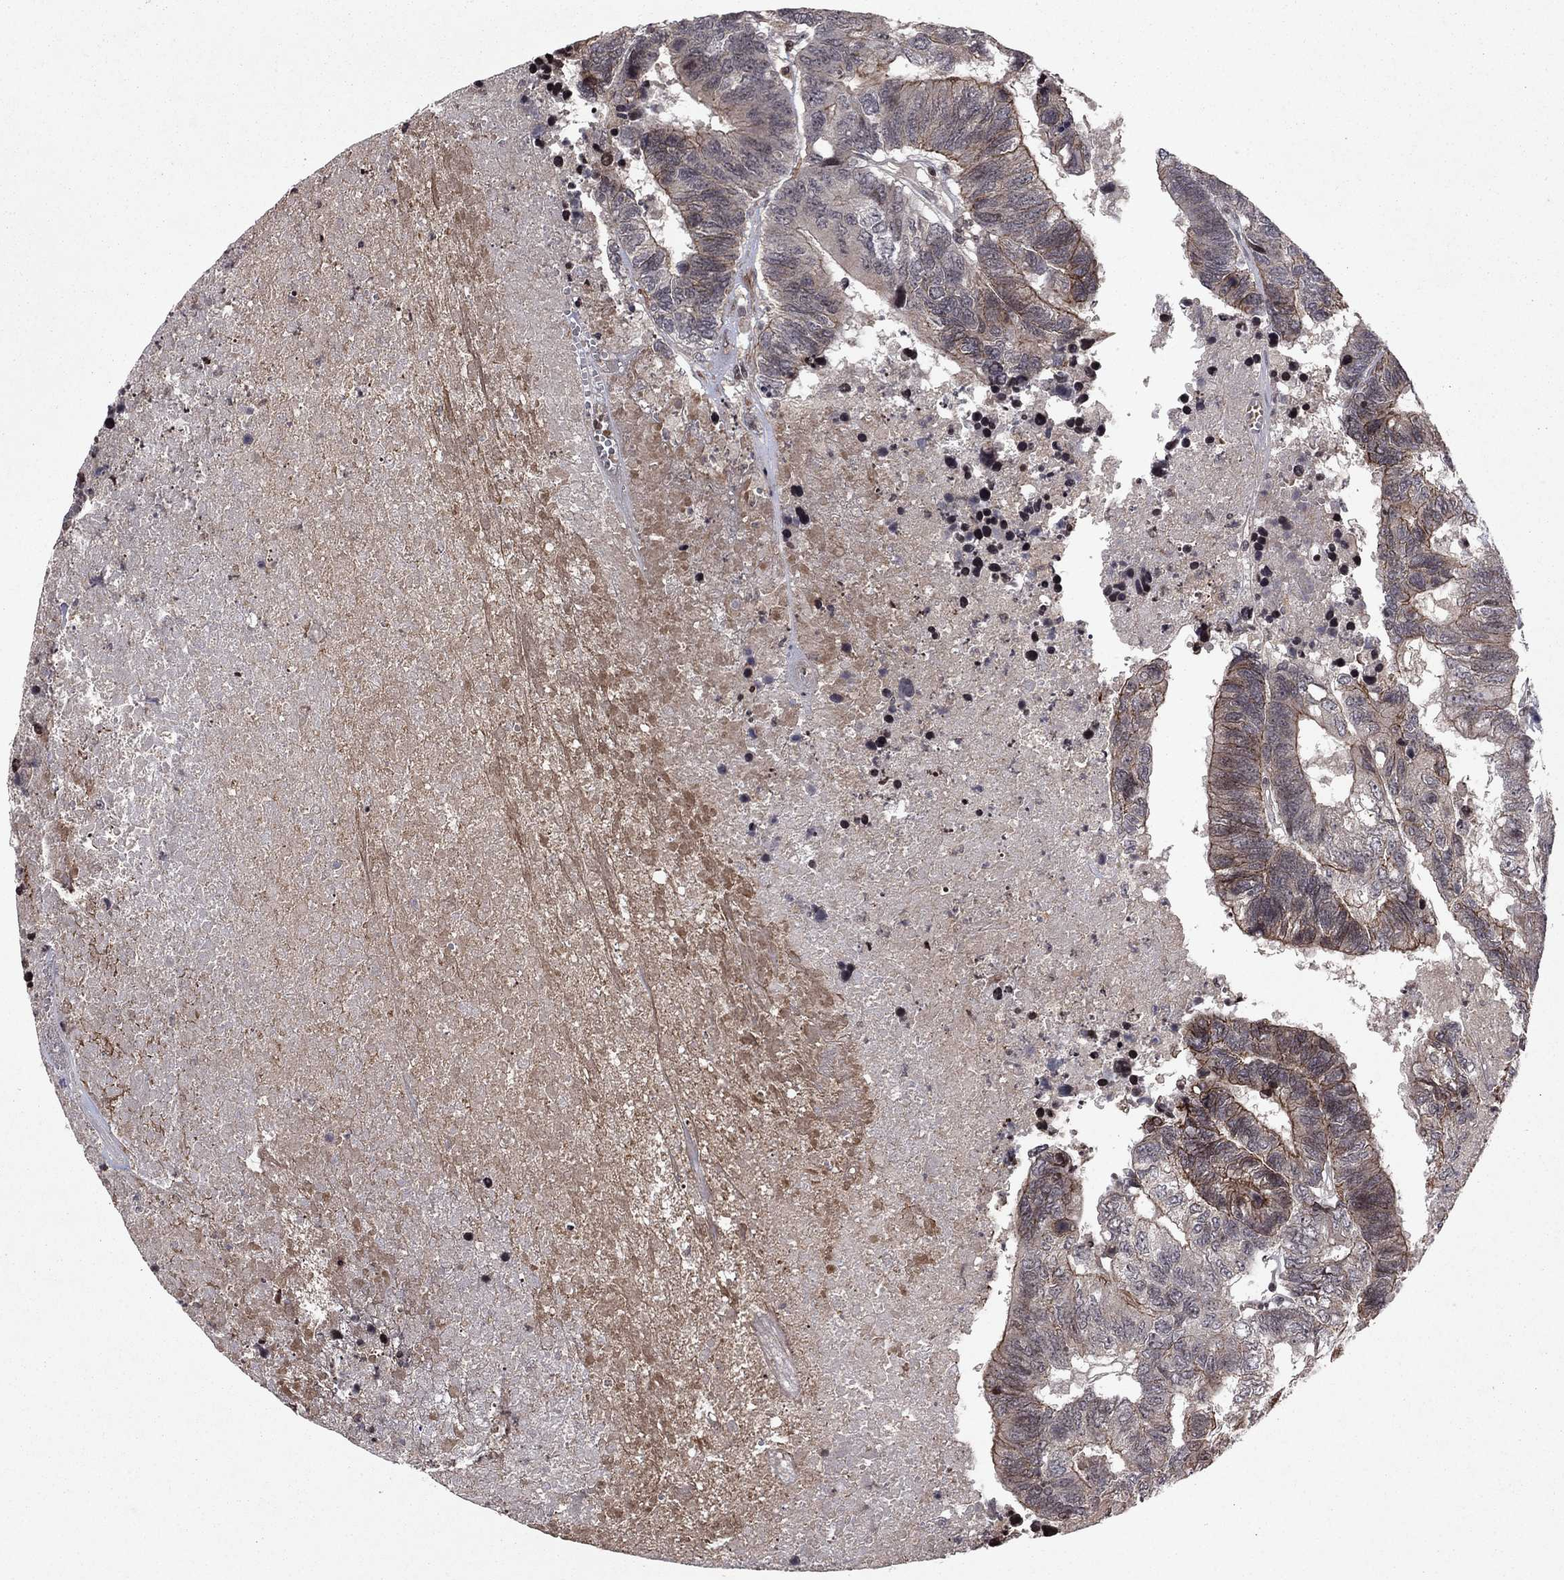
{"staining": {"intensity": "moderate", "quantity": "<25%", "location": "cytoplasmic/membranous"}, "tissue": "colorectal cancer", "cell_type": "Tumor cells", "image_type": "cancer", "snomed": [{"axis": "morphology", "description": "Adenocarcinoma, NOS"}, {"axis": "topography", "description": "Colon"}], "caption": "This image demonstrates adenocarcinoma (colorectal) stained with immunohistochemistry to label a protein in brown. The cytoplasmic/membranous of tumor cells show moderate positivity for the protein. Nuclei are counter-stained blue.", "gene": "SORBS1", "patient": {"sex": "female", "age": 48}}